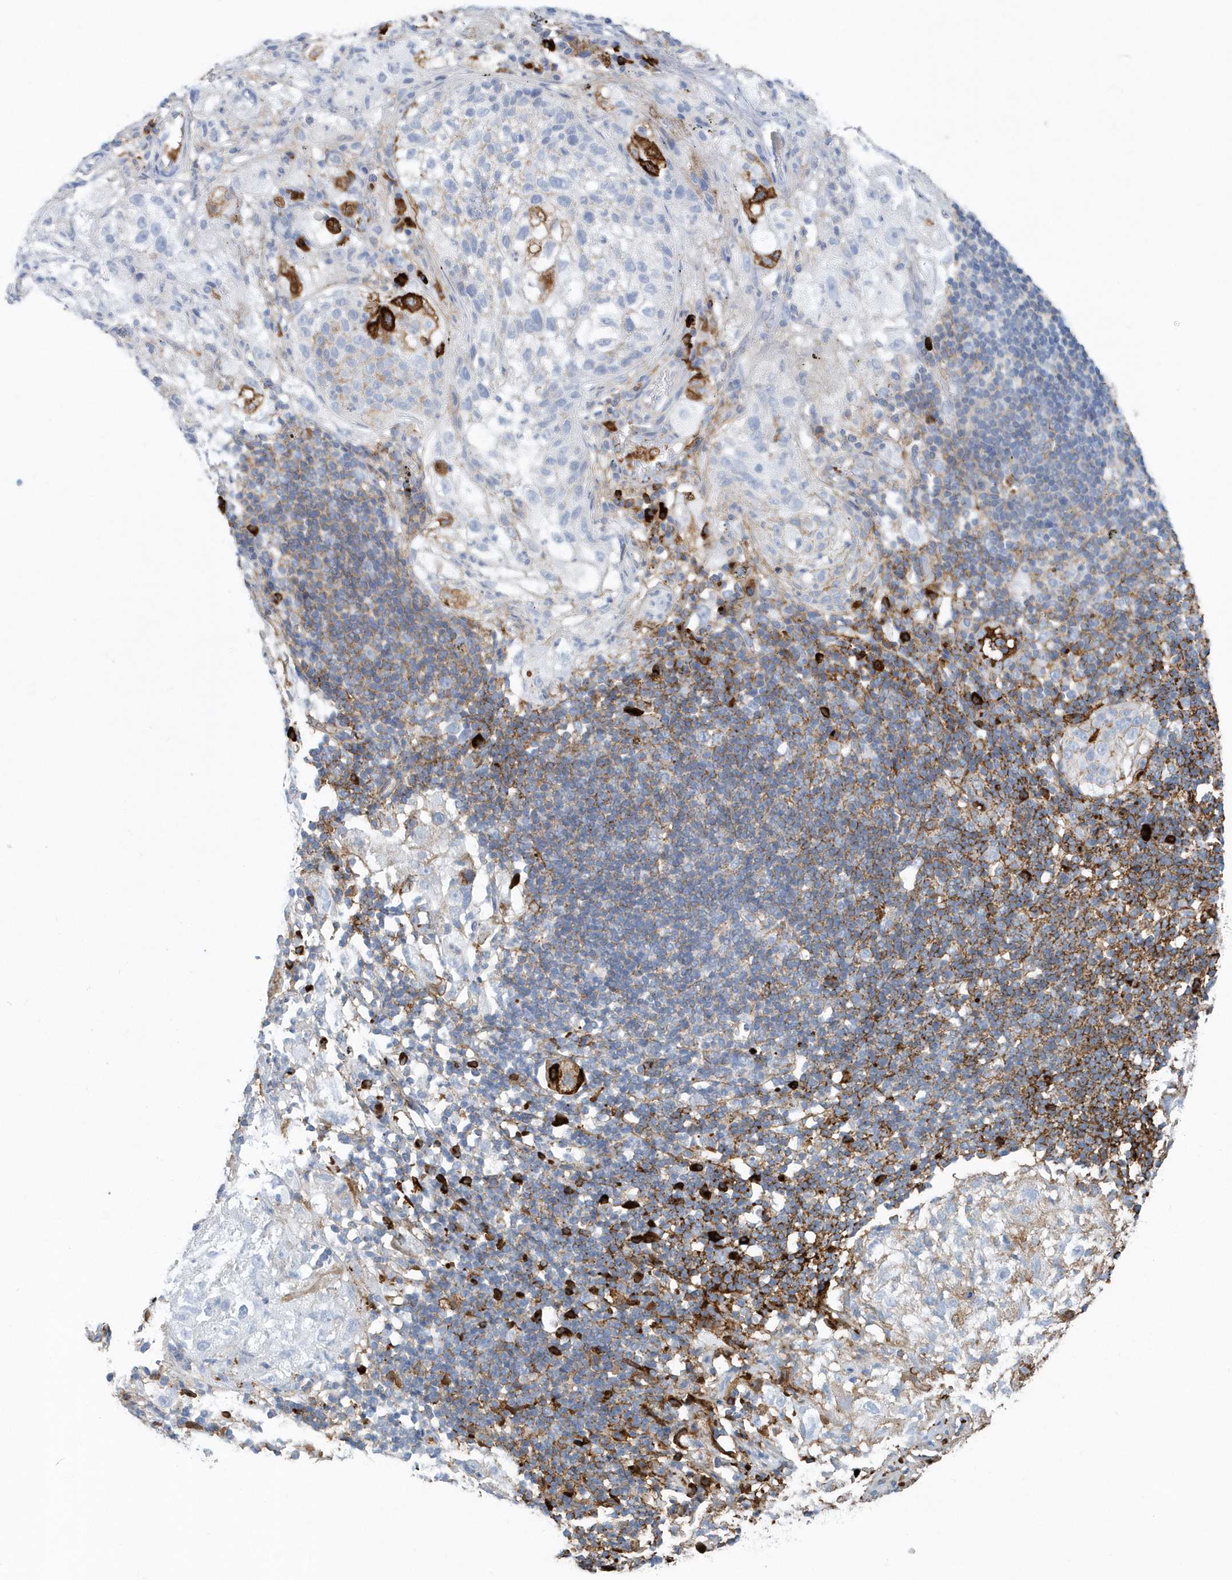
{"staining": {"intensity": "strong", "quantity": "<25%", "location": "cytoplasmic/membranous"}, "tissue": "lung cancer", "cell_type": "Tumor cells", "image_type": "cancer", "snomed": [{"axis": "morphology", "description": "Inflammation, NOS"}, {"axis": "morphology", "description": "Squamous cell carcinoma, NOS"}, {"axis": "topography", "description": "Lymph node"}, {"axis": "topography", "description": "Soft tissue"}, {"axis": "topography", "description": "Lung"}], "caption": "Protein expression analysis of human lung cancer (squamous cell carcinoma) reveals strong cytoplasmic/membranous expression in approximately <25% of tumor cells. Using DAB (3,3'-diaminobenzidine) (brown) and hematoxylin (blue) stains, captured at high magnification using brightfield microscopy.", "gene": "JCHAIN", "patient": {"sex": "male", "age": 66}}